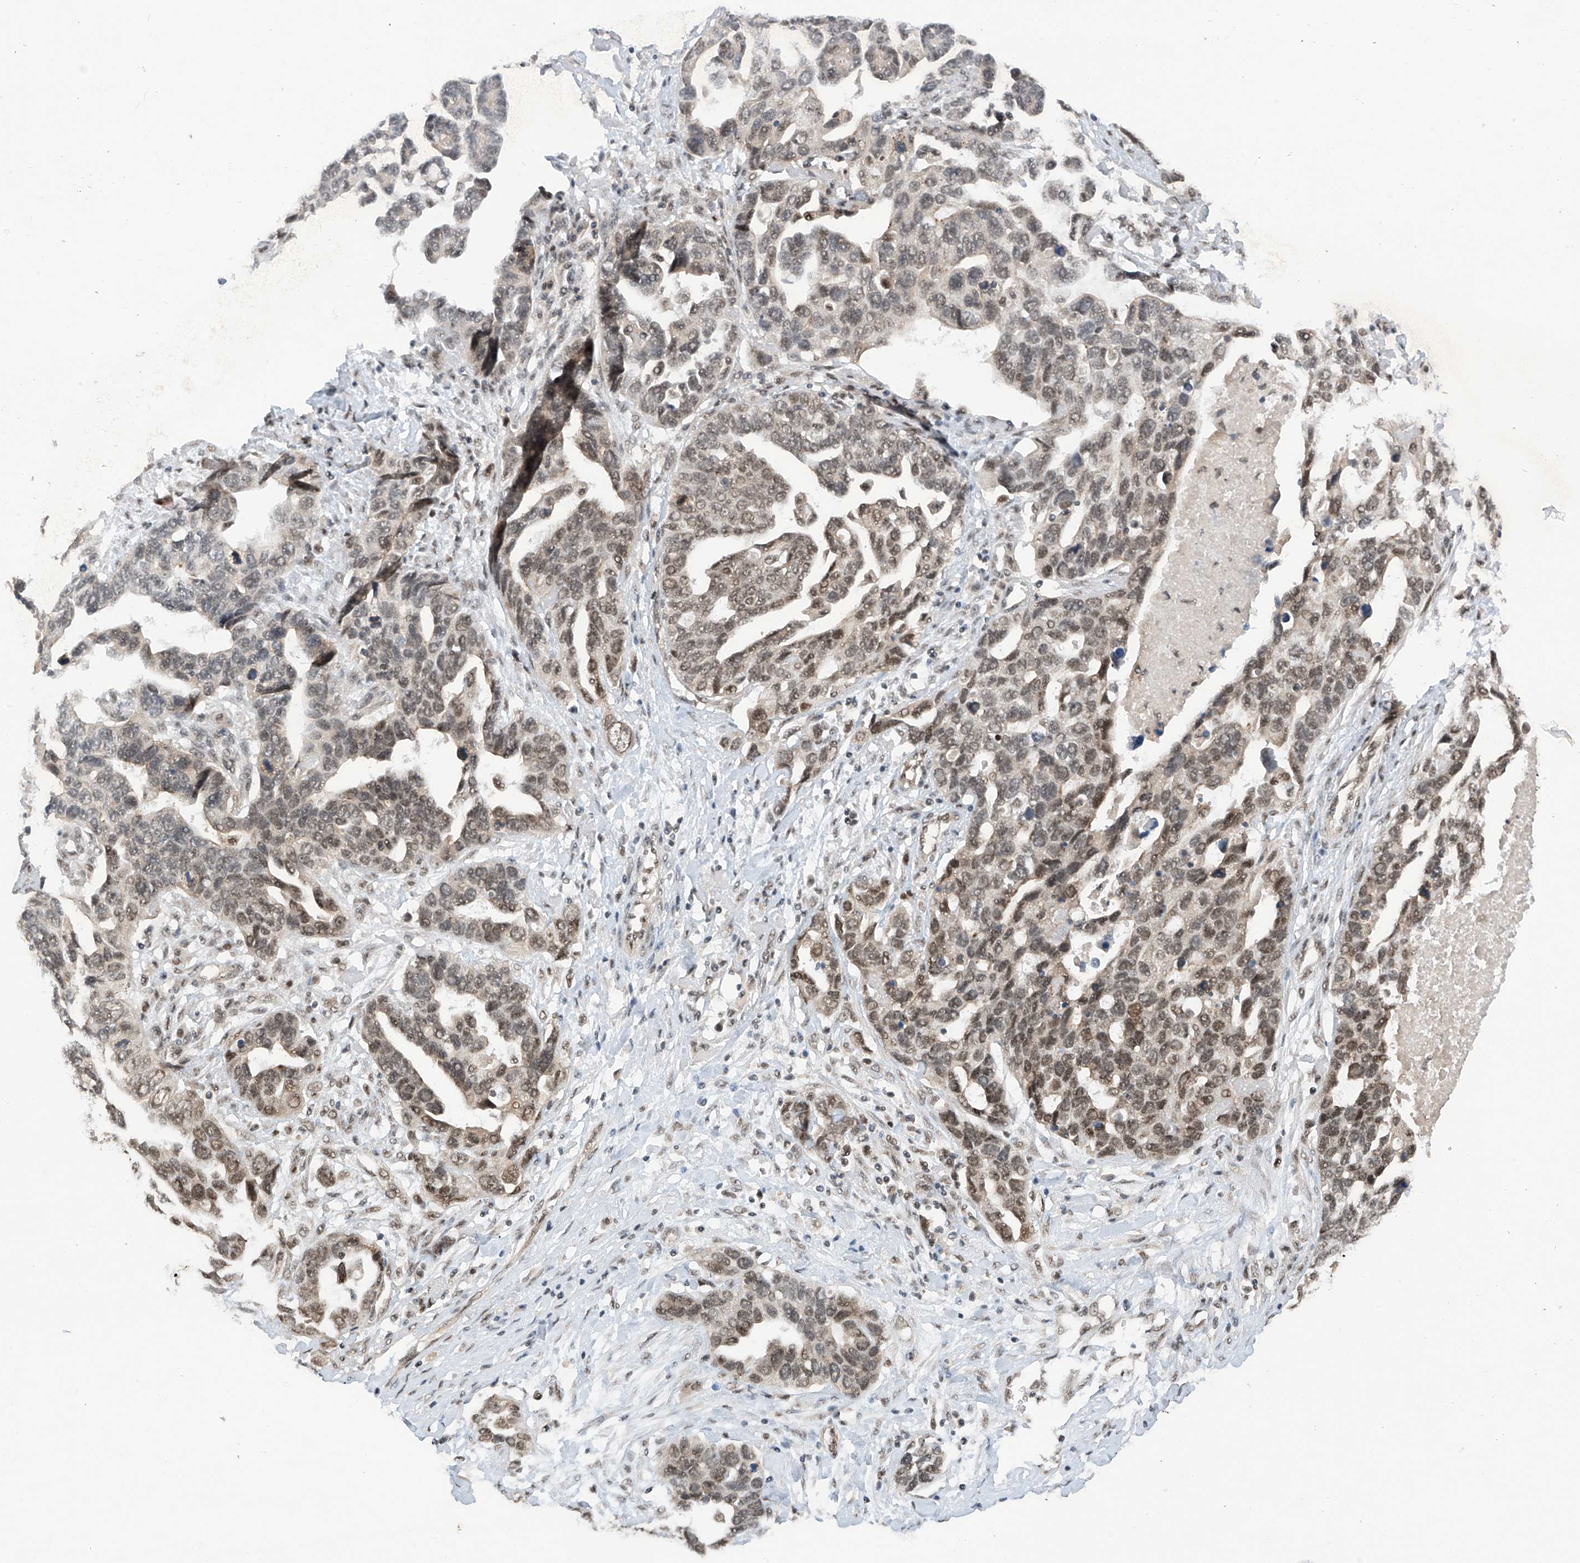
{"staining": {"intensity": "moderate", "quantity": ">75%", "location": "nuclear"}, "tissue": "ovarian cancer", "cell_type": "Tumor cells", "image_type": "cancer", "snomed": [{"axis": "morphology", "description": "Cystadenocarcinoma, serous, NOS"}, {"axis": "topography", "description": "Ovary"}], "caption": "Protein expression analysis of ovarian cancer shows moderate nuclear positivity in approximately >75% of tumor cells. (Stains: DAB (3,3'-diaminobenzidine) in brown, nuclei in blue, Microscopy: brightfield microscopy at high magnification).", "gene": "RPAIN", "patient": {"sex": "female", "age": 54}}